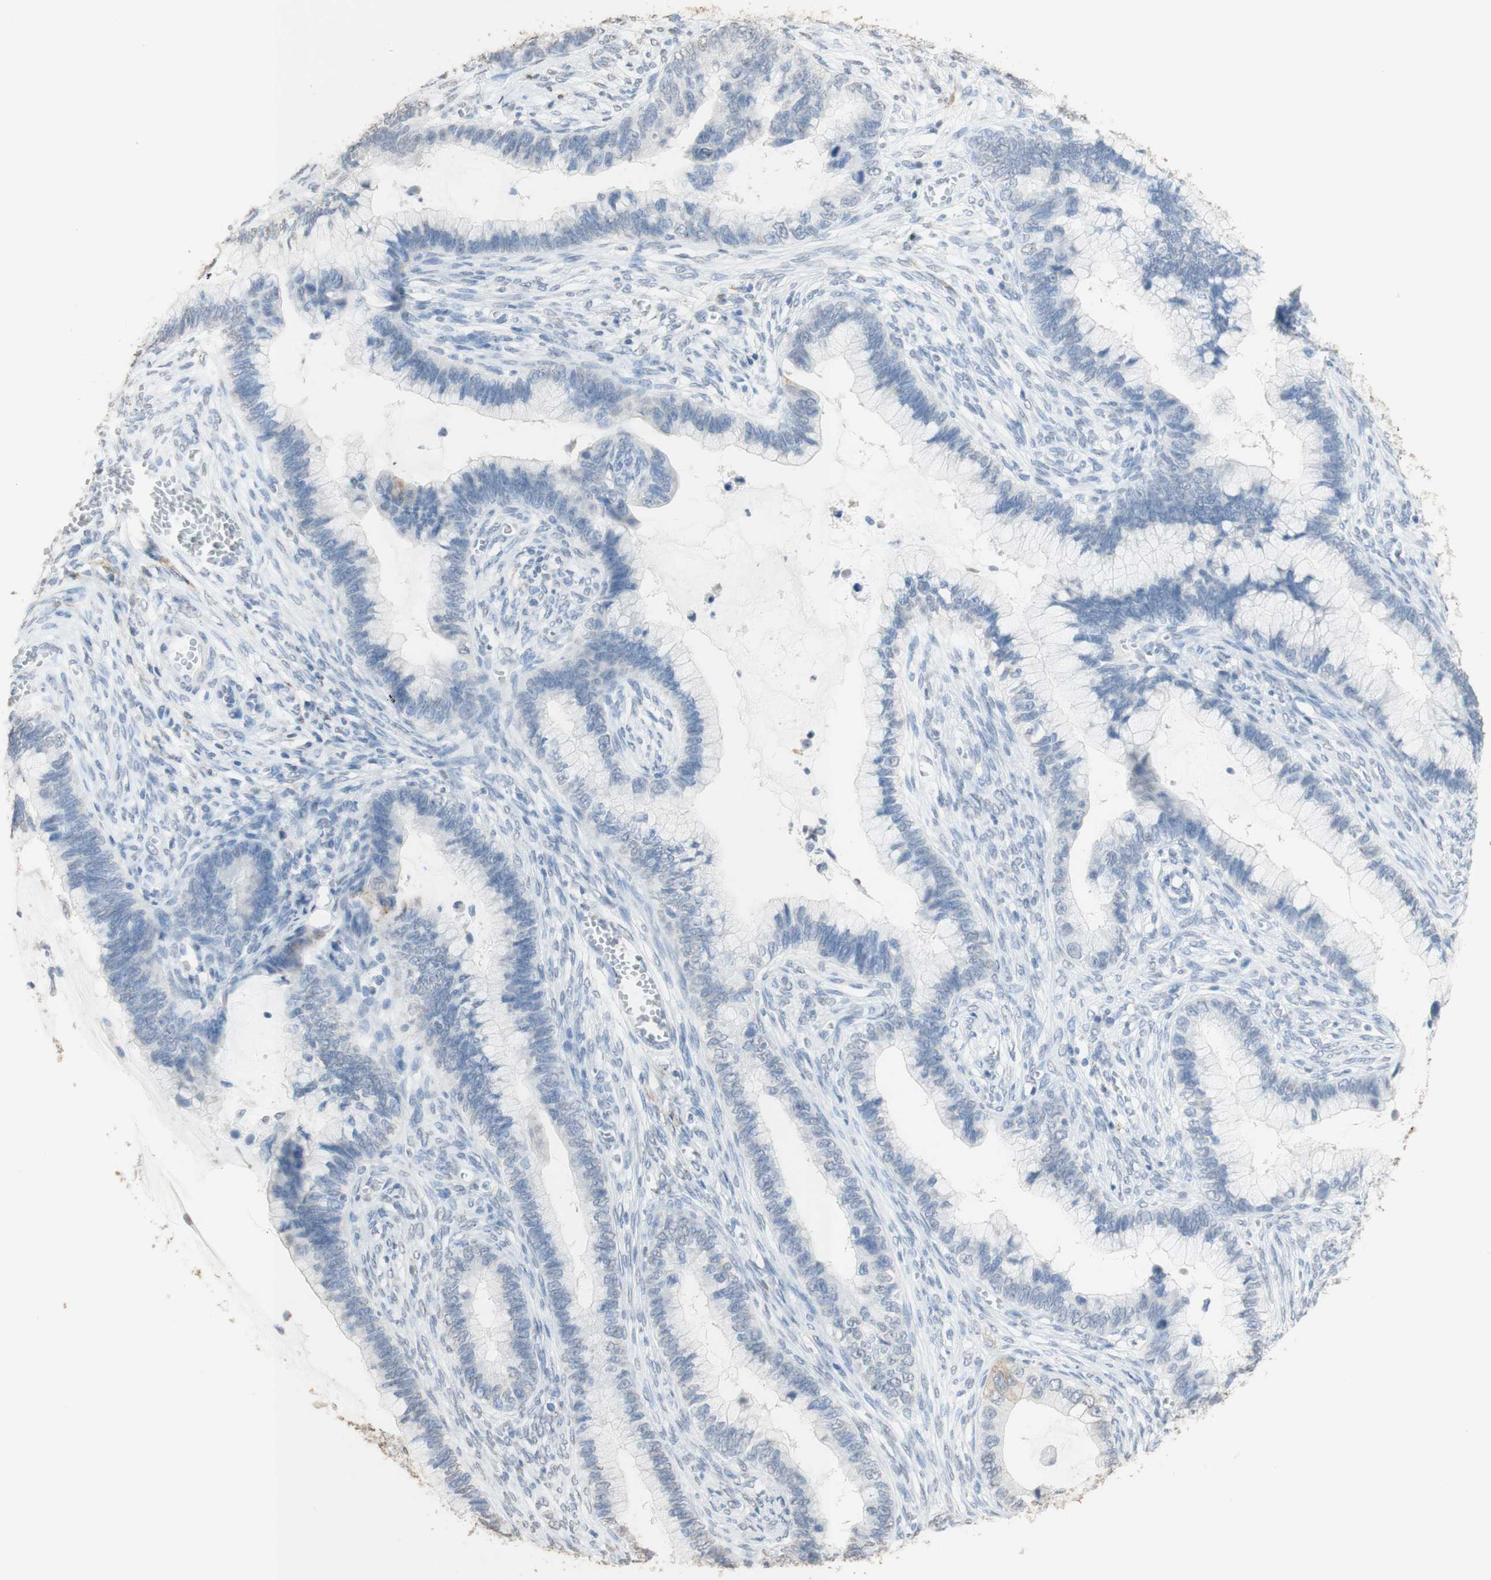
{"staining": {"intensity": "weak", "quantity": "<25%", "location": "cytoplasmic/membranous"}, "tissue": "cervical cancer", "cell_type": "Tumor cells", "image_type": "cancer", "snomed": [{"axis": "morphology", "description": "Adenocarcinoma, NOS"}, {"axis": "topography", "description": "Cervix"}], "caption": "Immunohistochemical staining of human cervical adenocarcinoma displays no significant staining in tumor cells. The staining is performed using DAB (3,3'-diaminobenzidine) brown chromogen with nuclei counter-stained in using hematoxylin.", "gene": "L1CAM", "patient": {"sex": "female", "age": 44}}